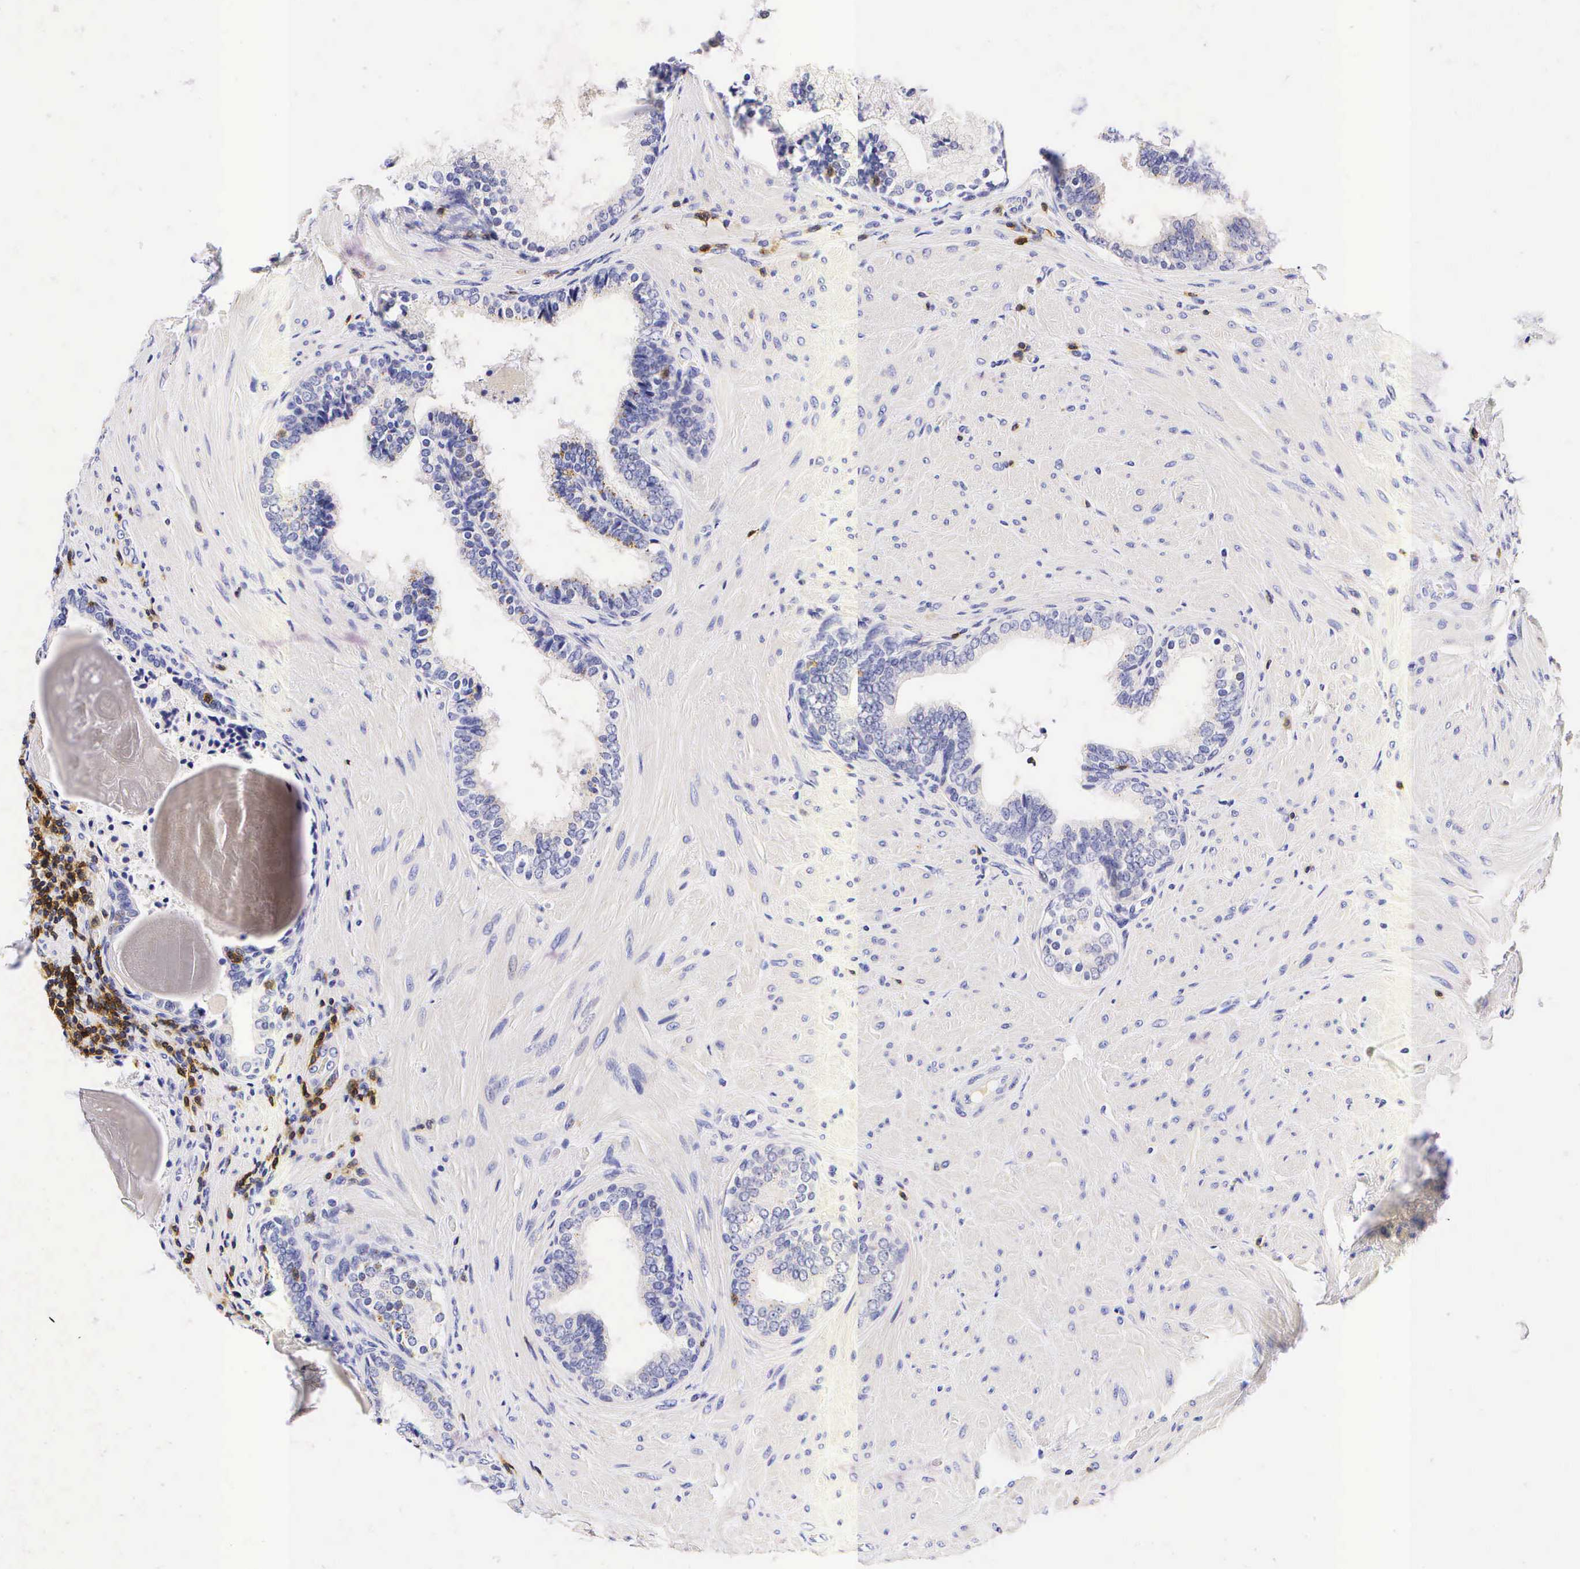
{"staining": {"intensity": "negative", "quantity": "none", "location": "none"}, "tissue": "prostate", "cell_type": "Glandular cells", "image_type": "normal", "snomed": [{"axis": "morphology", "description": "Normal tissue, NOS"}, {"axis": "topography", "description": "Prostate"}], "caption": "Immunohistochemical staining of benign prostate reveals no significant positivity in glandular cells. Brightfield microscopy of immunohistochemistry stained with DAB (3,3'-diaminobenzidine) (brown) and hematoxylin (blue), captured at high magnification.", "gene": "CD3E", "patient": {"sex": "male", "age": 65}}